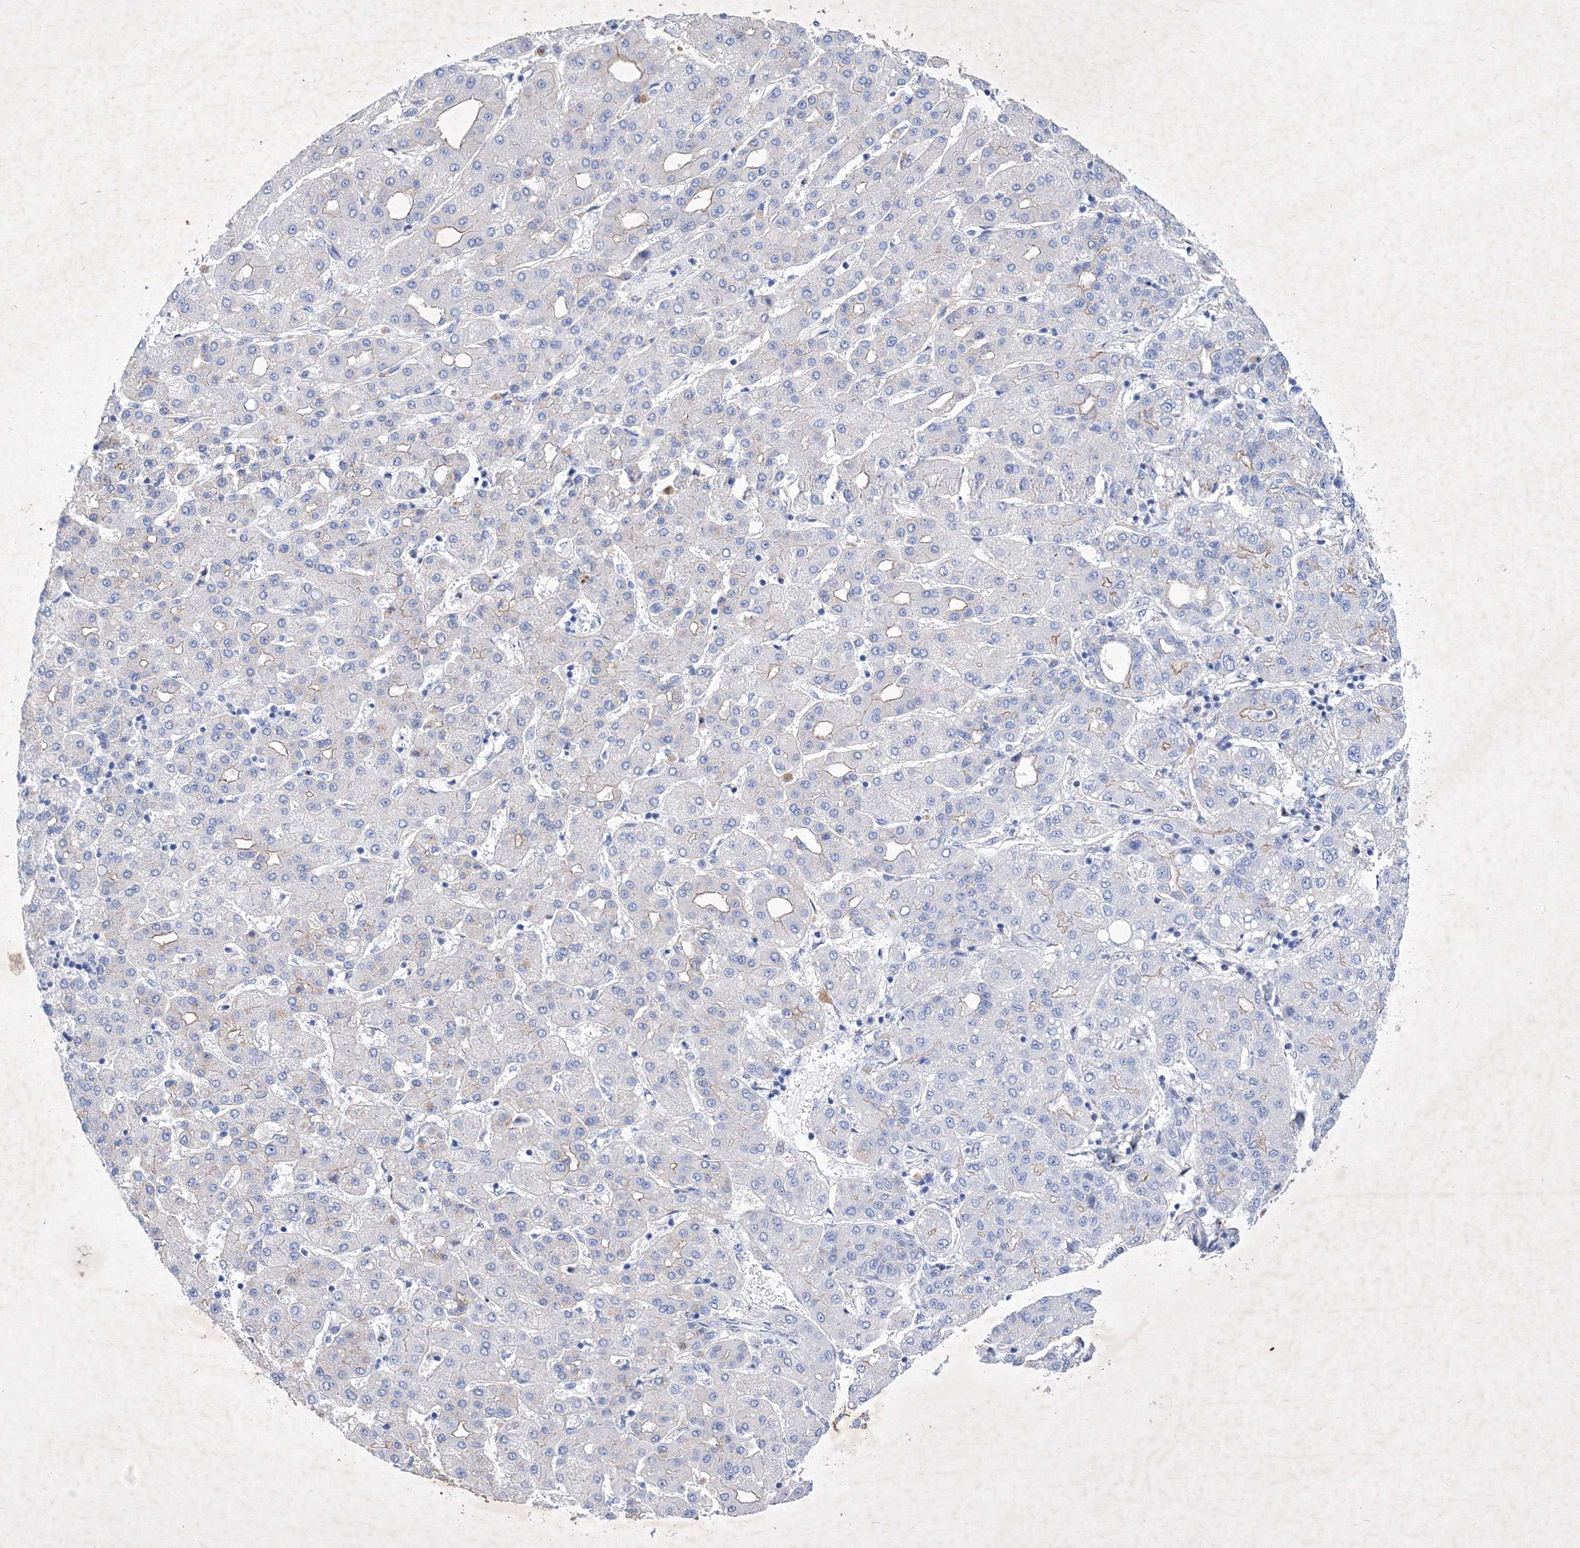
{"staining": {"intensity": "negative", "quantity": "none", "location": "none"}, "tissue": "liver cancer", "cell_type": "Tumor cells", "image_type": "cancer", "snomed": [{"axis": "morphology", "description": "Carcinoma, Hepatocellular, NOS"}, {"axis": "topography", "description": "Liver"}], "caption": "DAB immunohistochemical staining of hepatocellular carcinoma (liver) exhibits no significant positivity in tumor cells.", "gene": "GPN1", "patient": {"sex": "male", "age": 65}}